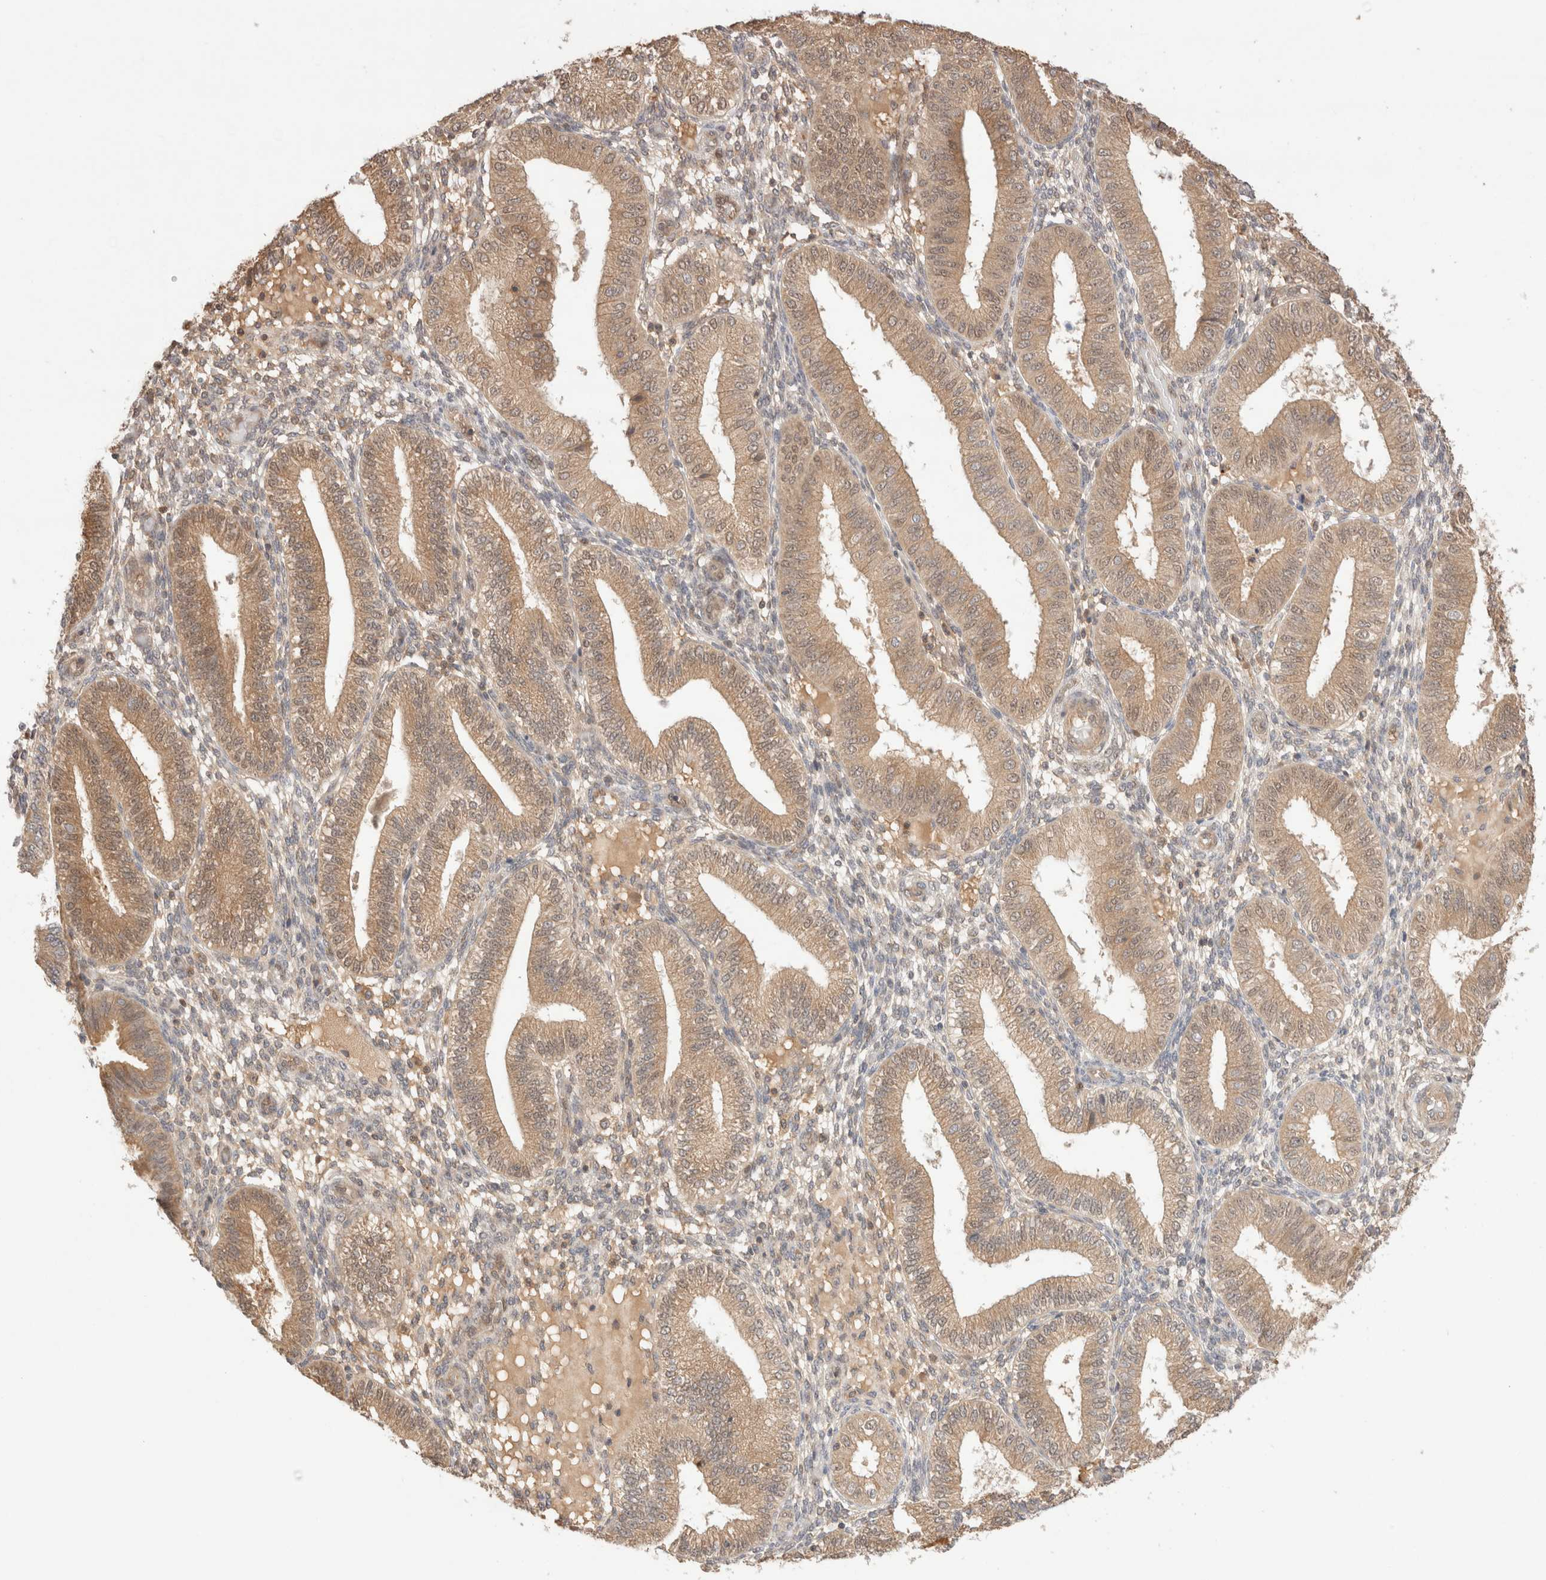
{"staining": {"intensity": "weak", "quantity": "25%-75%", "location": "cytoplasmic/membranous,nuclear"}, "tissue": "endometrium", "cell_type": "Cells in endometrial stroma", "image_type": "normal", "snomed": [{"axis": "morphology", "description": "Normal tissue, NOS"}, {"axis": "topography", "description": "Endometrium"}], "caption": "High-power microscopy captured an immunohistochemistry (IHC) photomicrograph of normal endometrium, revealing weak cytoplasmic/membranous,nuclear staining in about 25%-75% of cells in endometrial stroma.", "gene": "CARNMT1", "patient": {"sex": "female", "age": 39}}